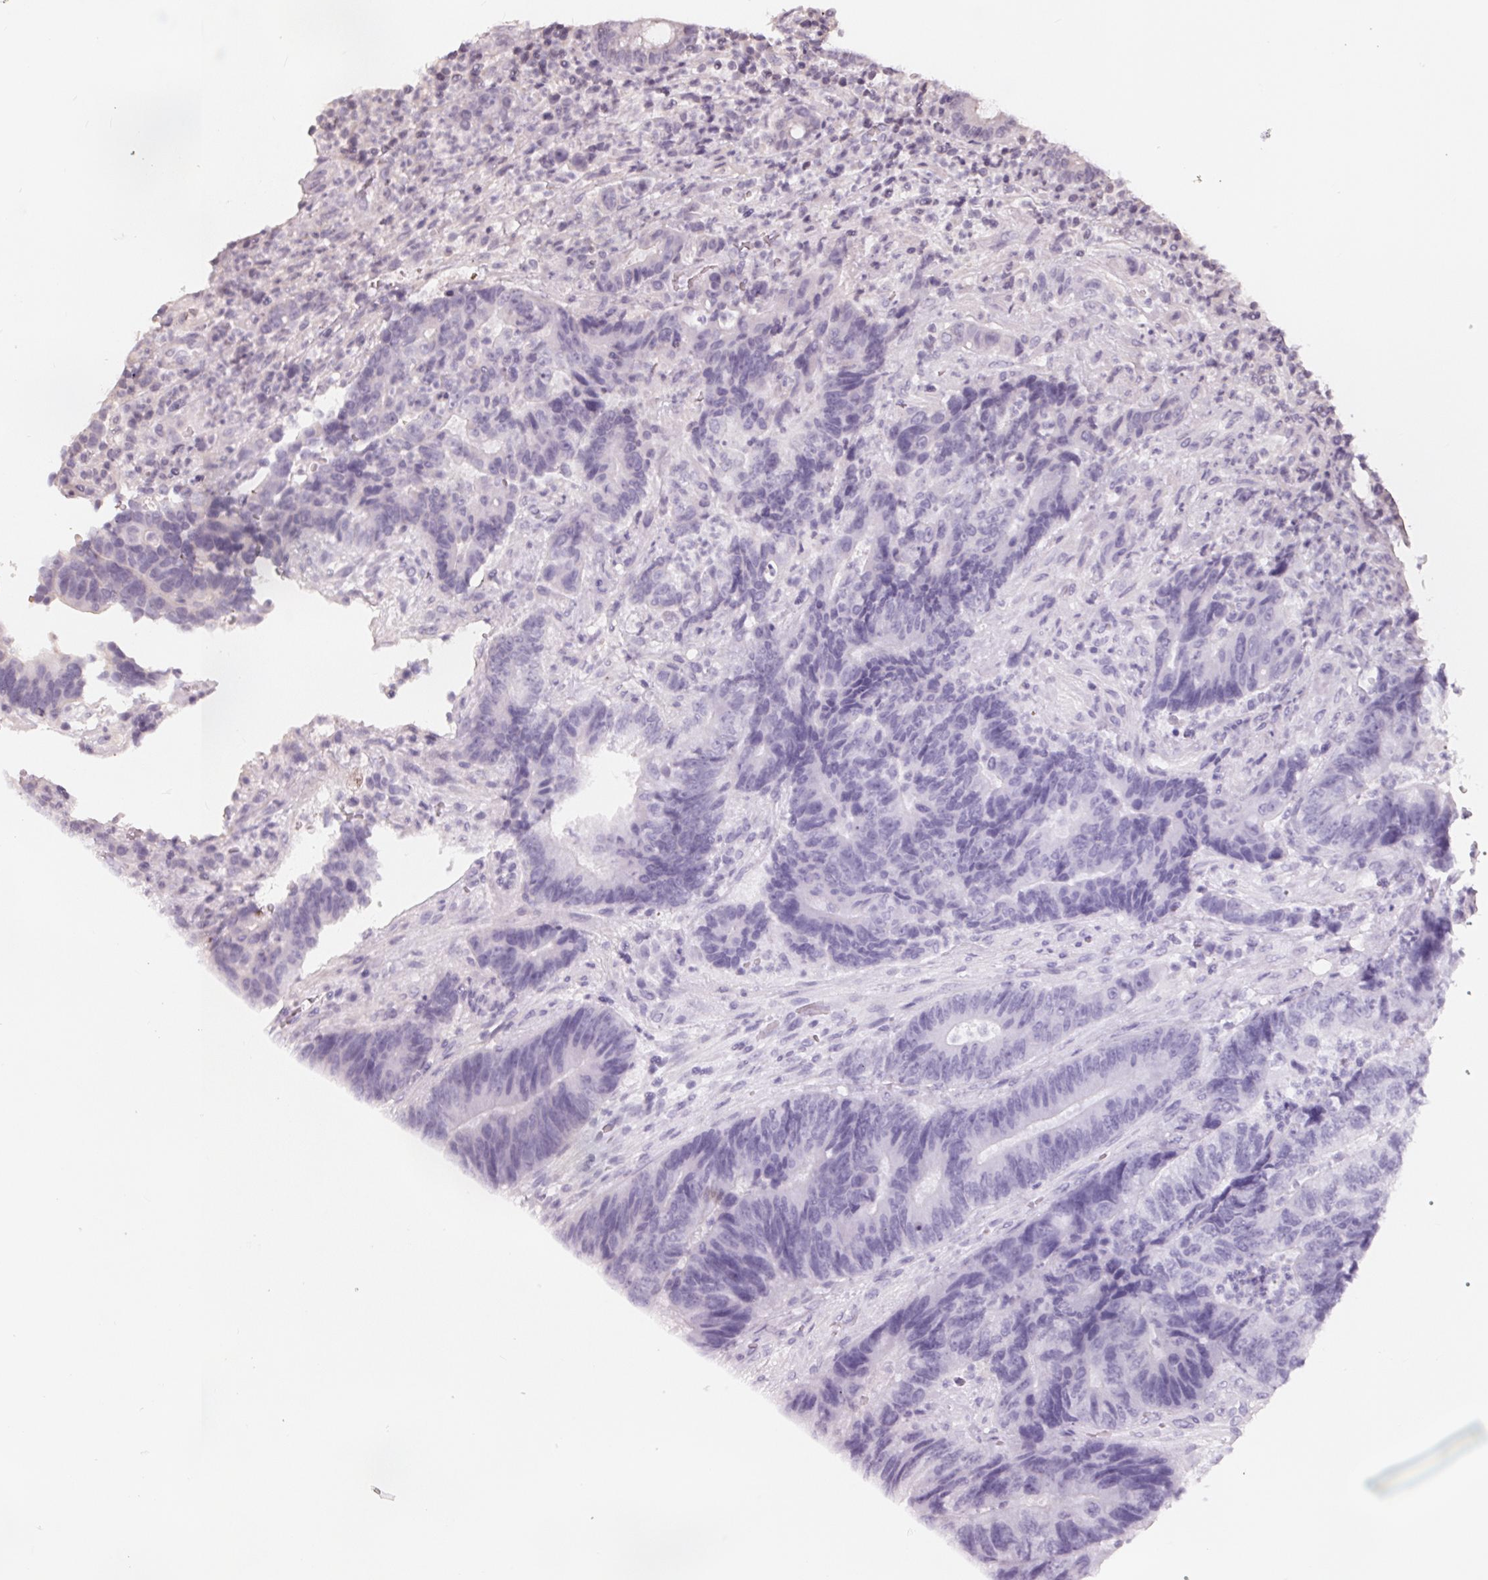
{"staining": {"intensity": "negative", "quantity": "none", "location": "none"}, "tissue": "colorectal cancer", "cell_type": "Tumor cells", "image_type": "cancer", "snomed": [{"axis": "morphology", "description": "Normal tissue, NOS"}, {"axis": "morphology", "description": "Adenocarcinoma, NOS"}, {"axis": "topography", "description": "Colon"}], "caption": "Immunohistochemistry (IHC) of colorectal cancer (adenocarcinoma) reveals no staining in tumor cells.", "gene": "FTCD", "patient": {"sex": "female", "age": 48}}